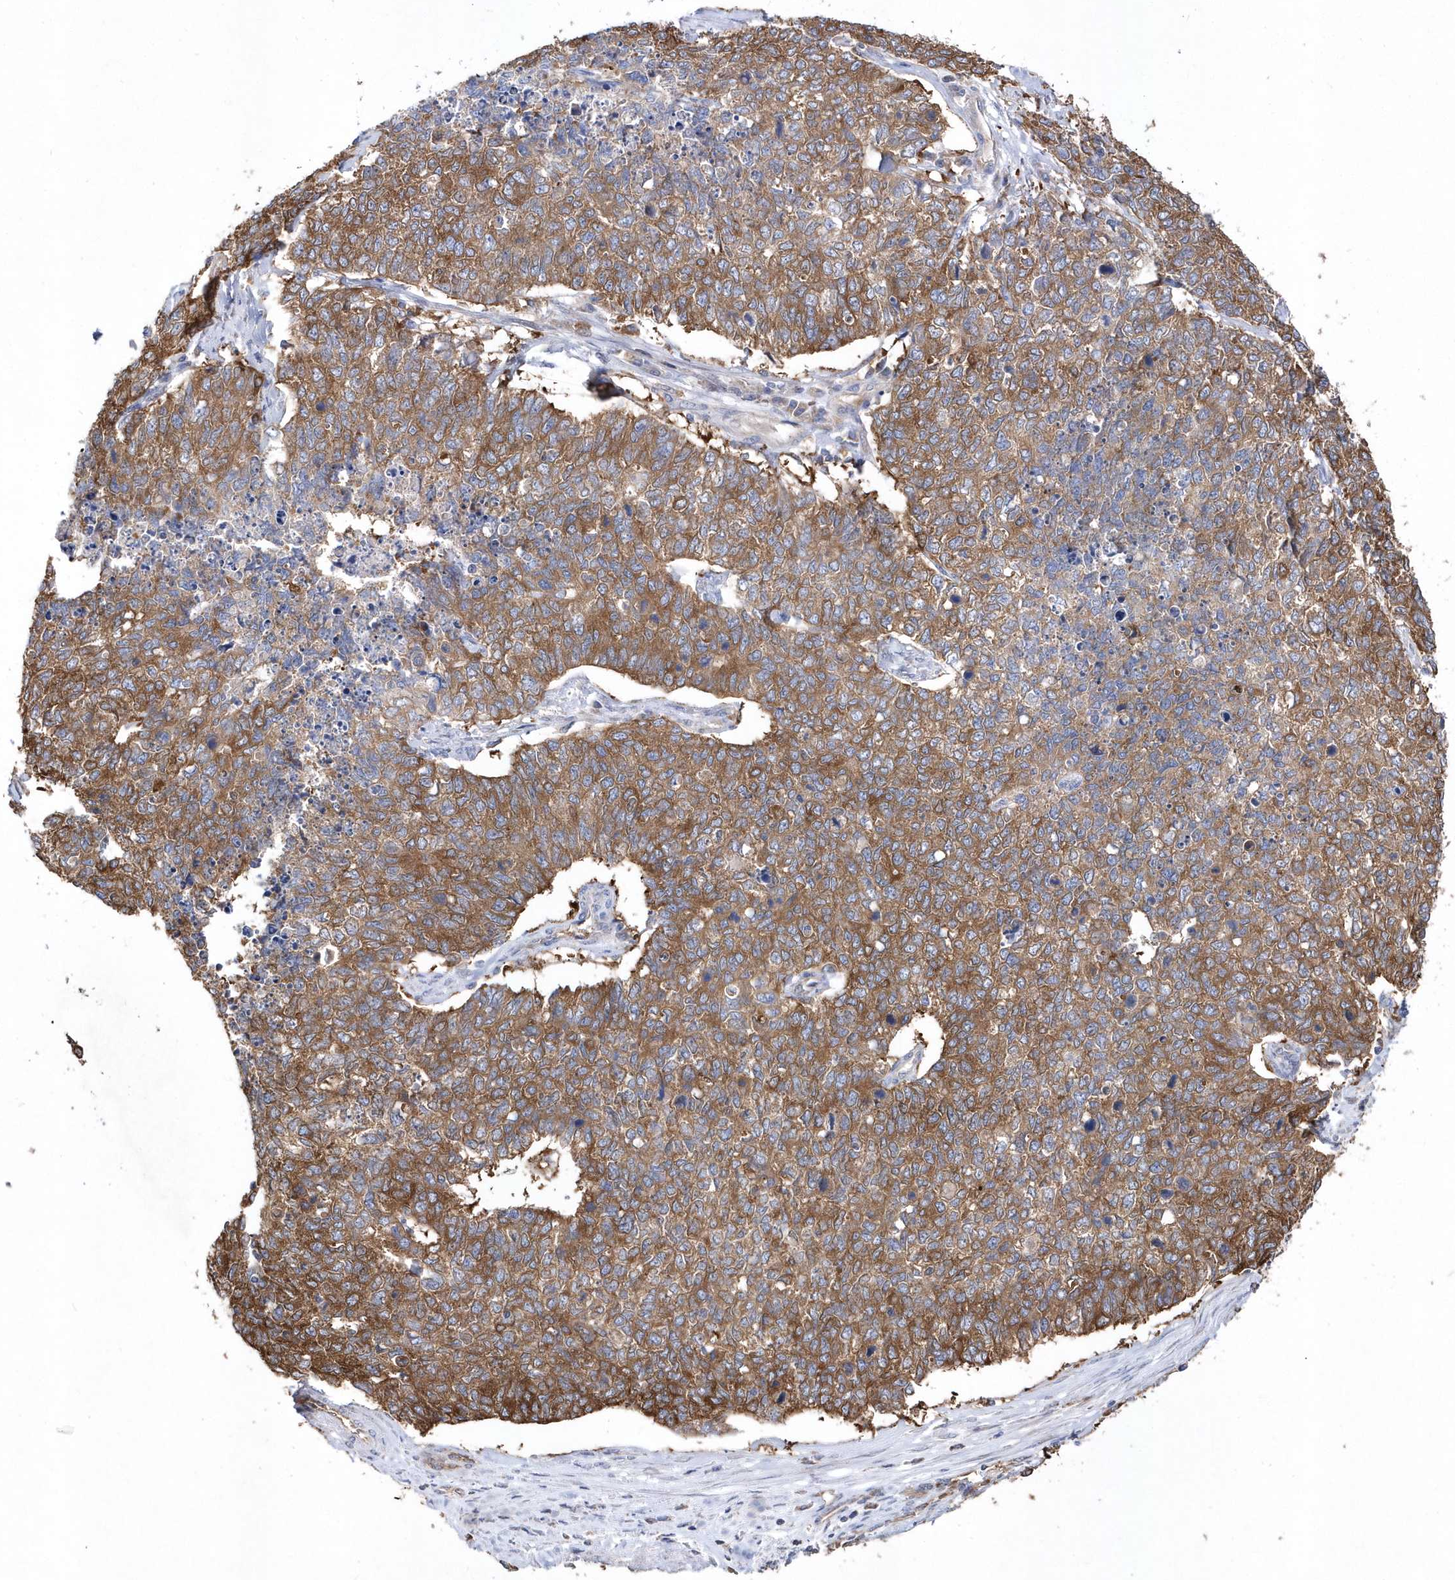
{"staining": {"intensity": "moderate", "quantity": ">75%", "location": "cytoplasmic/membranous"}, "tissue": "cervical cancer", "cell_type": "Tumor cells", "image_type": "cancer", "snomed": [{"axis": "morphology", "description": "Squamous cell carcinoma, NOS"}, {"axis": "topography", "description": "Cervix"}], "caption": "Immunohistochemistry (IHC) image of cervical squamous cell carcinoma stained for a protein (brown), which displays medium levels of moderate cytoplasmic/membranous positivity in about >75% of tumor cells.", "gene": "JKAMP", "patient": {"sex": "female", "age": 63}}